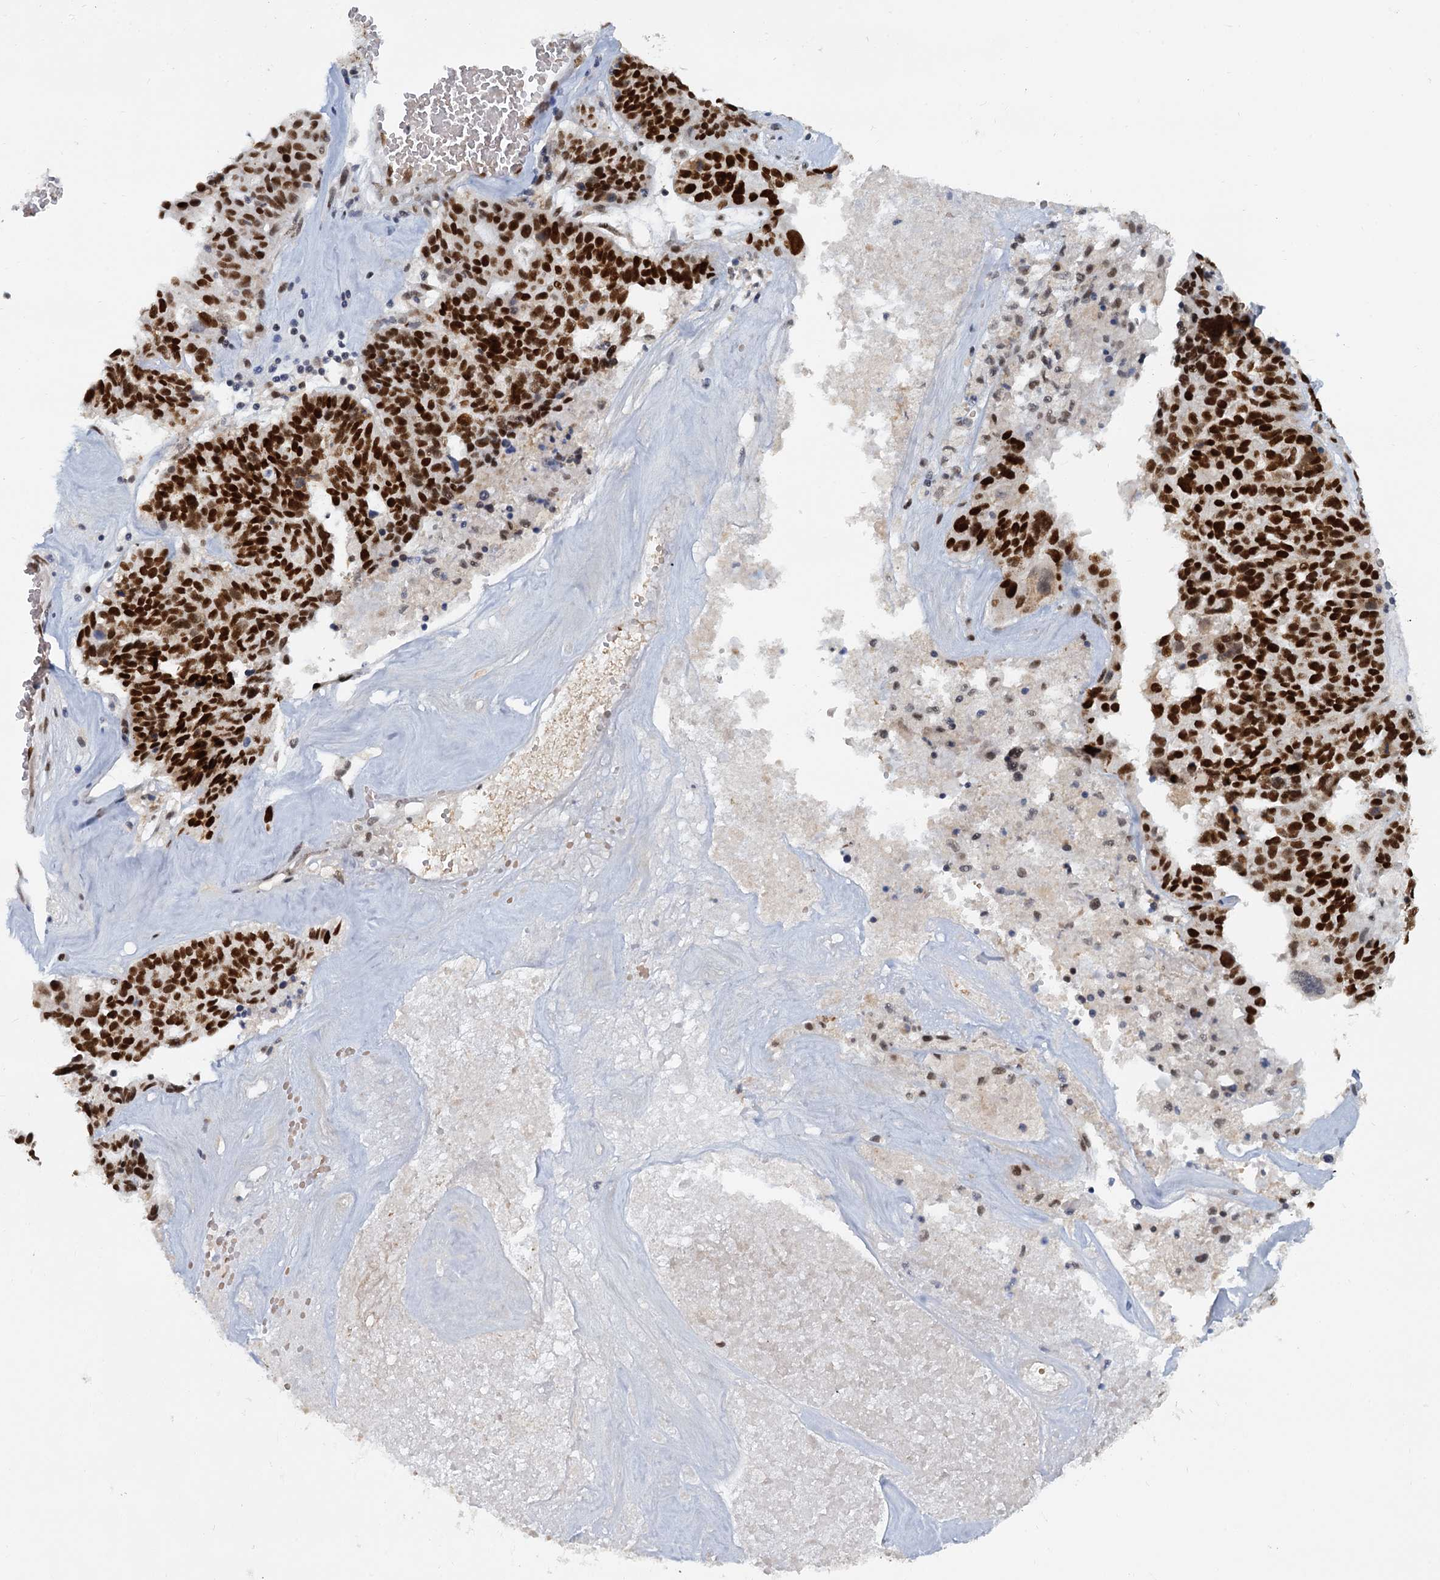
{"staining": {"intensity": "strong", "quantity": ">75%", "location": "nuclear"}, "tissue": "ovarian cancer", "cell_type": "Tumor cells", "image_type": "cancer", "snomed": [{"axis": "morphology", "description": "Cystadenocarcinoma, serous, NOS"}, {"axis": "topography", "description": "Ovary"}], "caption": "Immunohistochemistry (IHC) staining of serous cystadenocarcinoma (ovarian), which demonstrates high levels of strong nuclear expression in about >75% of tumor cells indicating strong nuclear protein expression. The staining was performed using DAB (3,3'-diaminobenzidine) (brown) for protein detection and nuclei were counterstained in hematoxylin (blue).", "gene": "RPRD1A", "patient": {"sex": "female", "age": 59}}